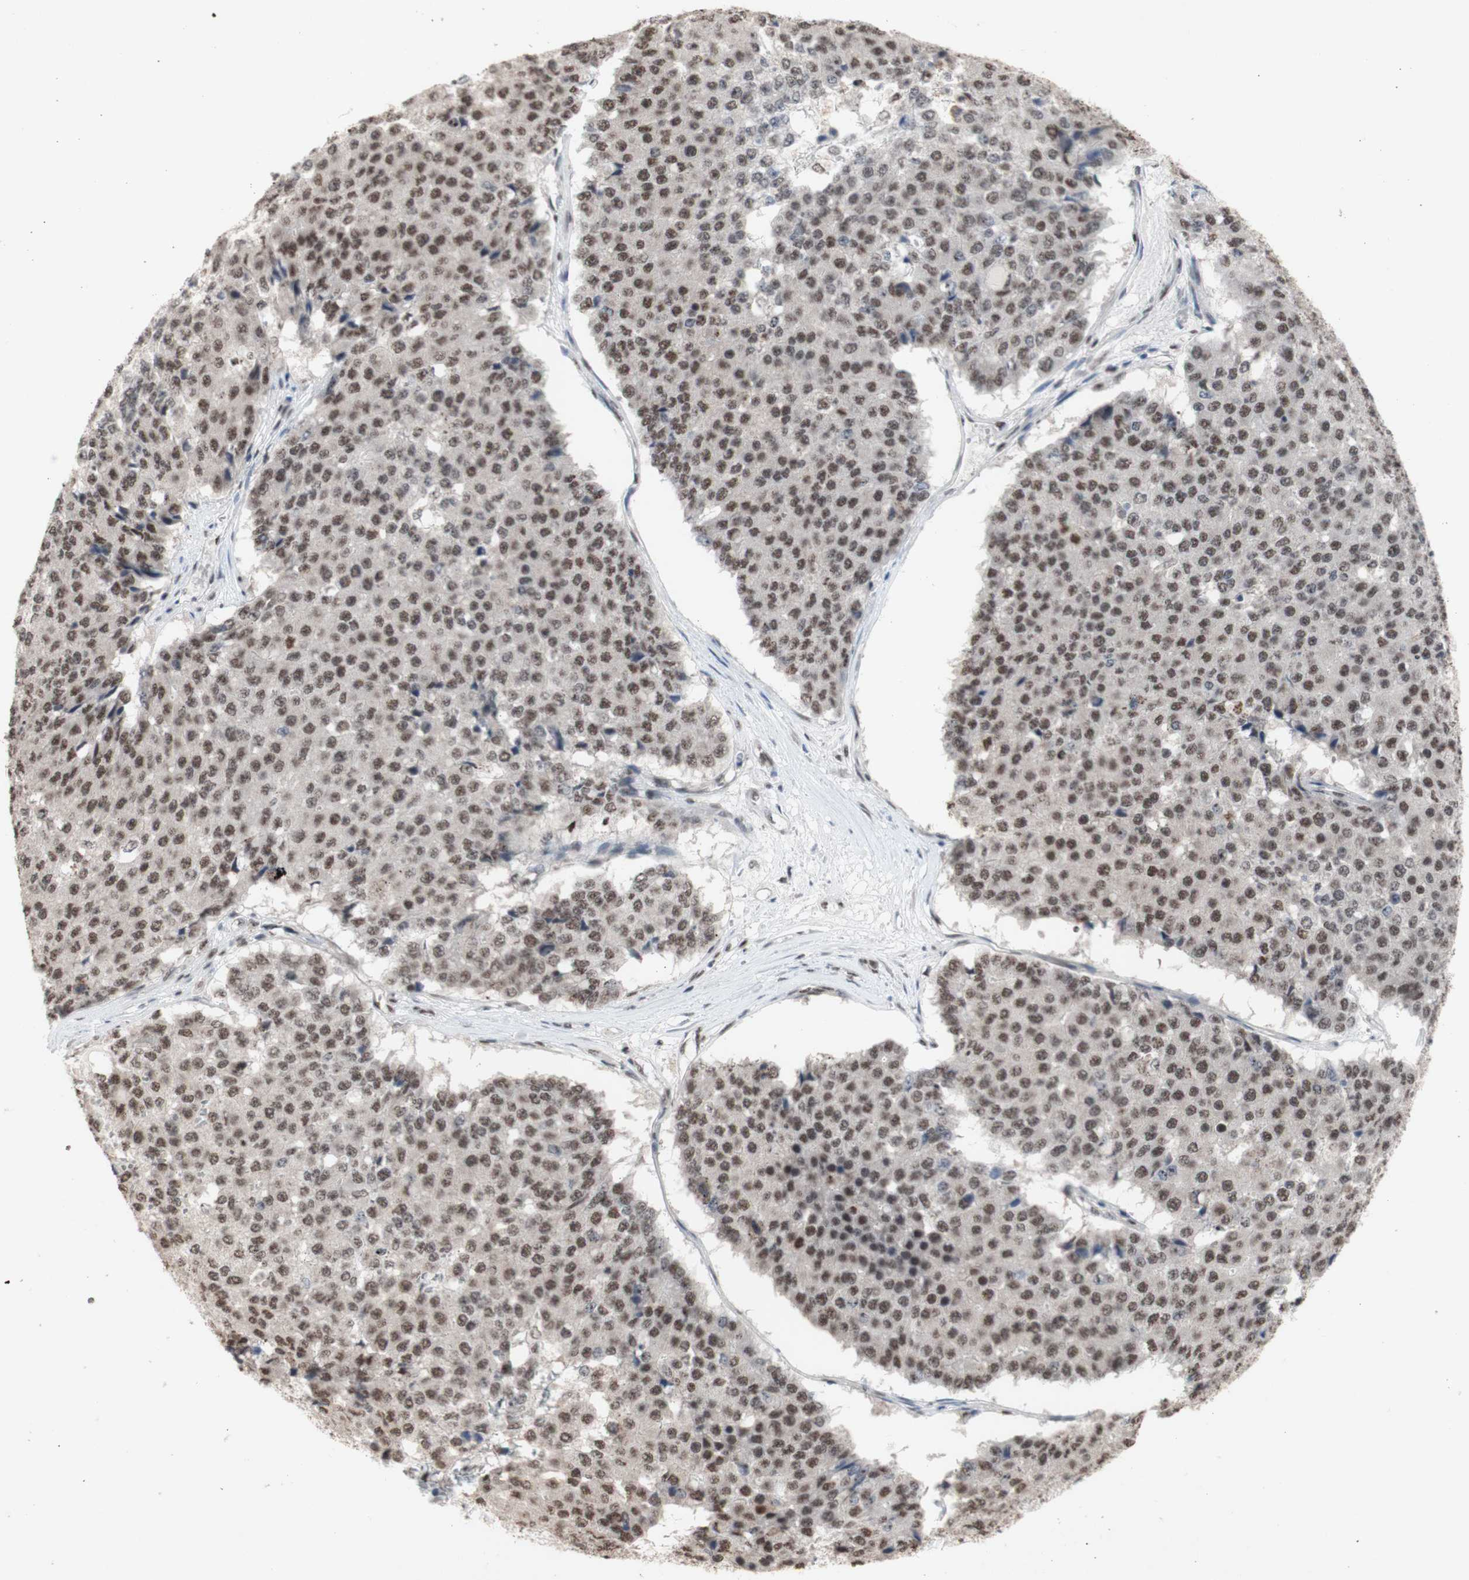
{"staining": {"intensity": "moderate", "quantity": ">75%", "location": "nuclear"}, "tissue": "pancreatic cancer", "cell_type": "Tumor cells", "image_type": "cancer", "snomed": [{"axis": "morphology", "description": "Adenocarcinoma, NOS"}, {"axis": "topography", "description": "Pancreas"}], "caption": "Tumor cells exhibit moderate nuclear staining in approximately >75% of cells in pancreatic cancer.", "gene": "SFPQ", "patient": {"sex": "male", "age": 50}}